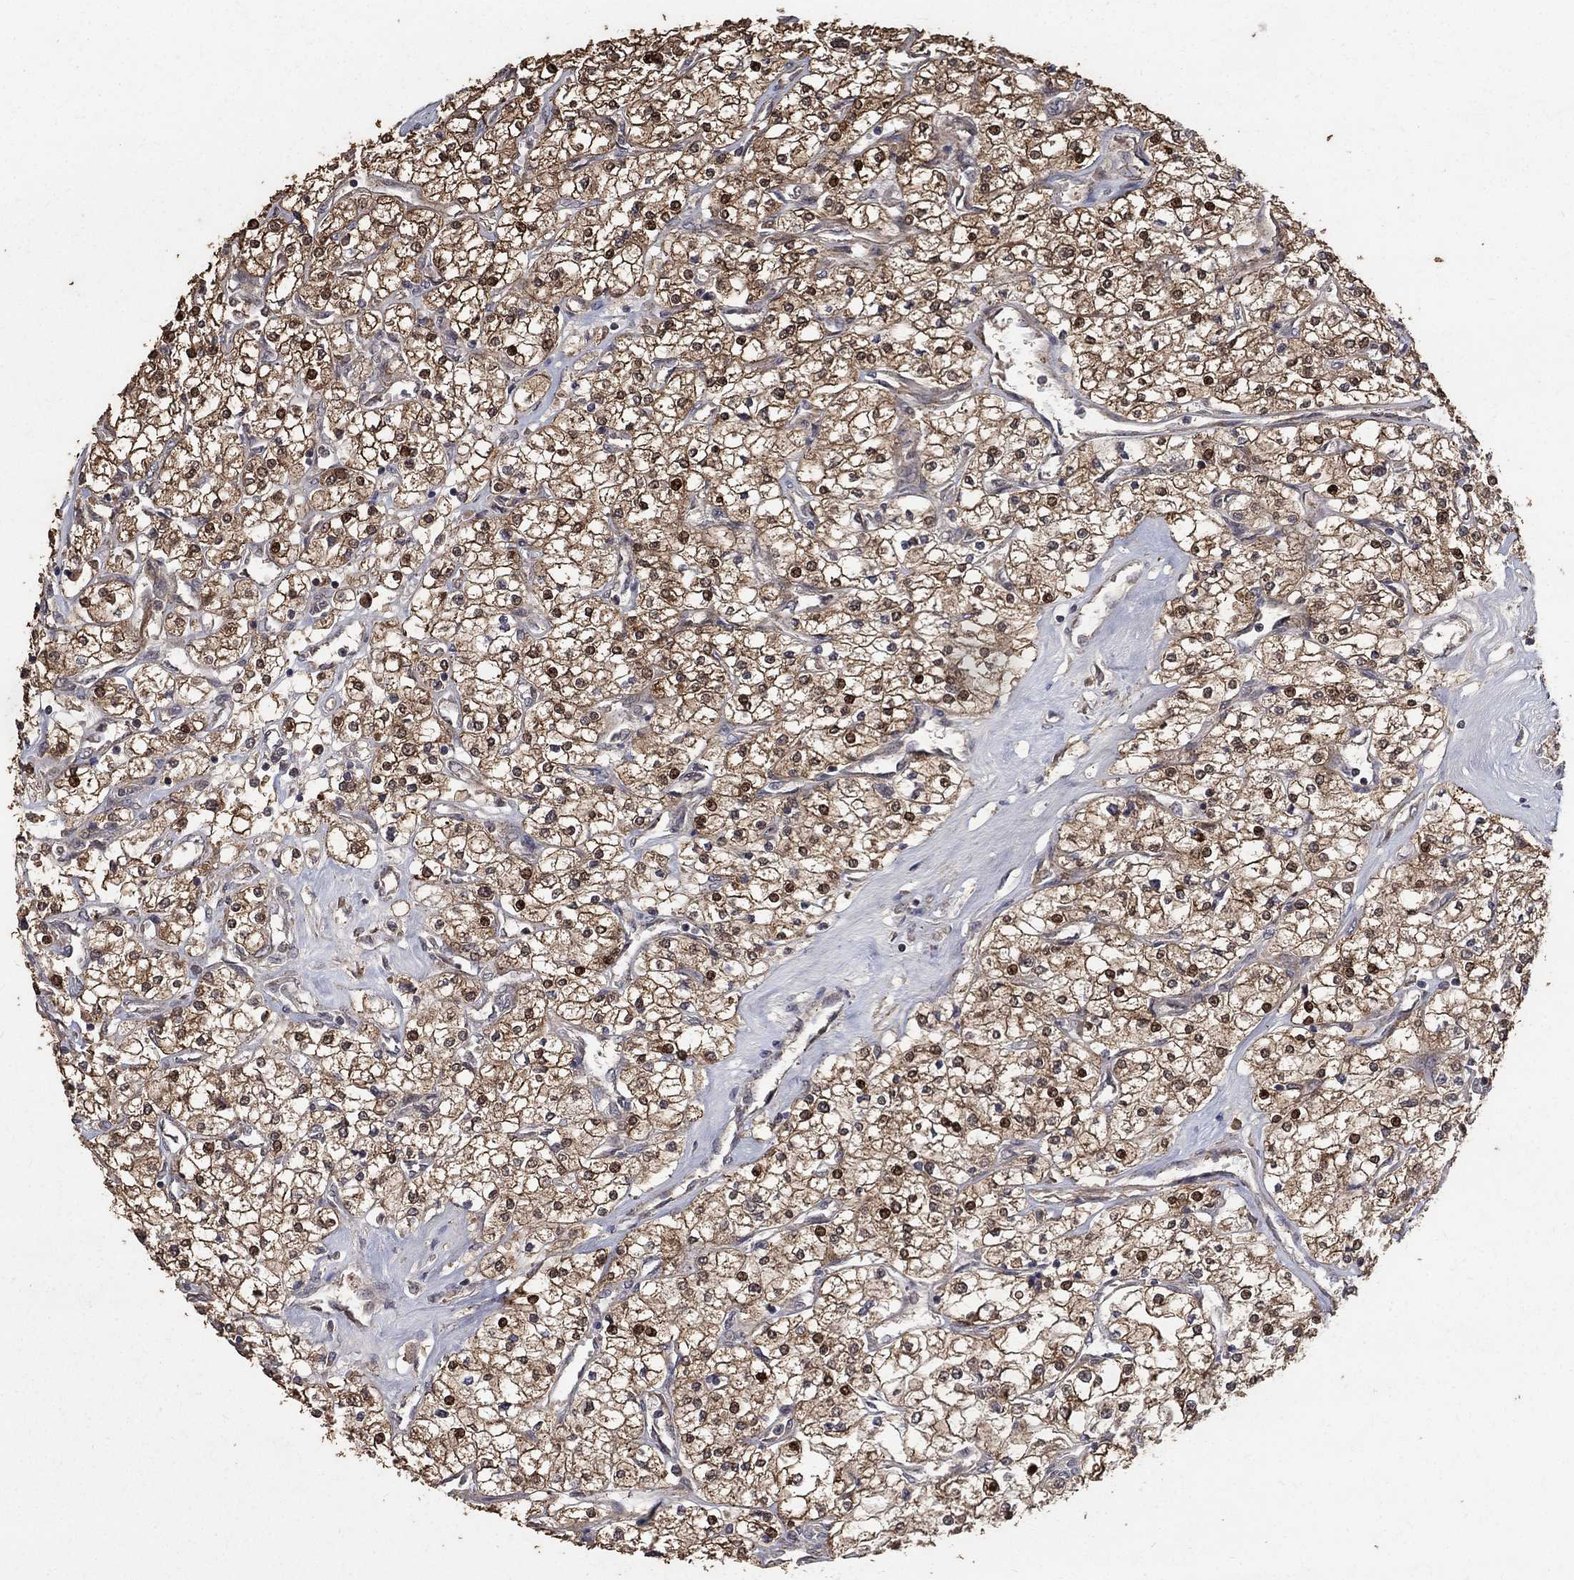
{"staining": {"intensity": "moderate", "quantity": ">75%", "location": "cytoplasmic/membranous,nuclear"}, "tissue": "renal cancer", "cell_type": "Tumor cells", "image_type": "cancer", "snomed": [{"axis": "morphology", "description": "Adenocarcinoma, NOS"}, {"axis": "topography", "description": "Kidney"}], "caption": "Immunohistochemistry (IHC) (DAB) staining of human renal cancer exhibits moderate cytoplasmic/membranous and nuclear protein expression in about >75% of tumor cells. Nuclei are stained in blue.", "gene": "C17orf75", "patient": {"sex": "male", "age": 80}}